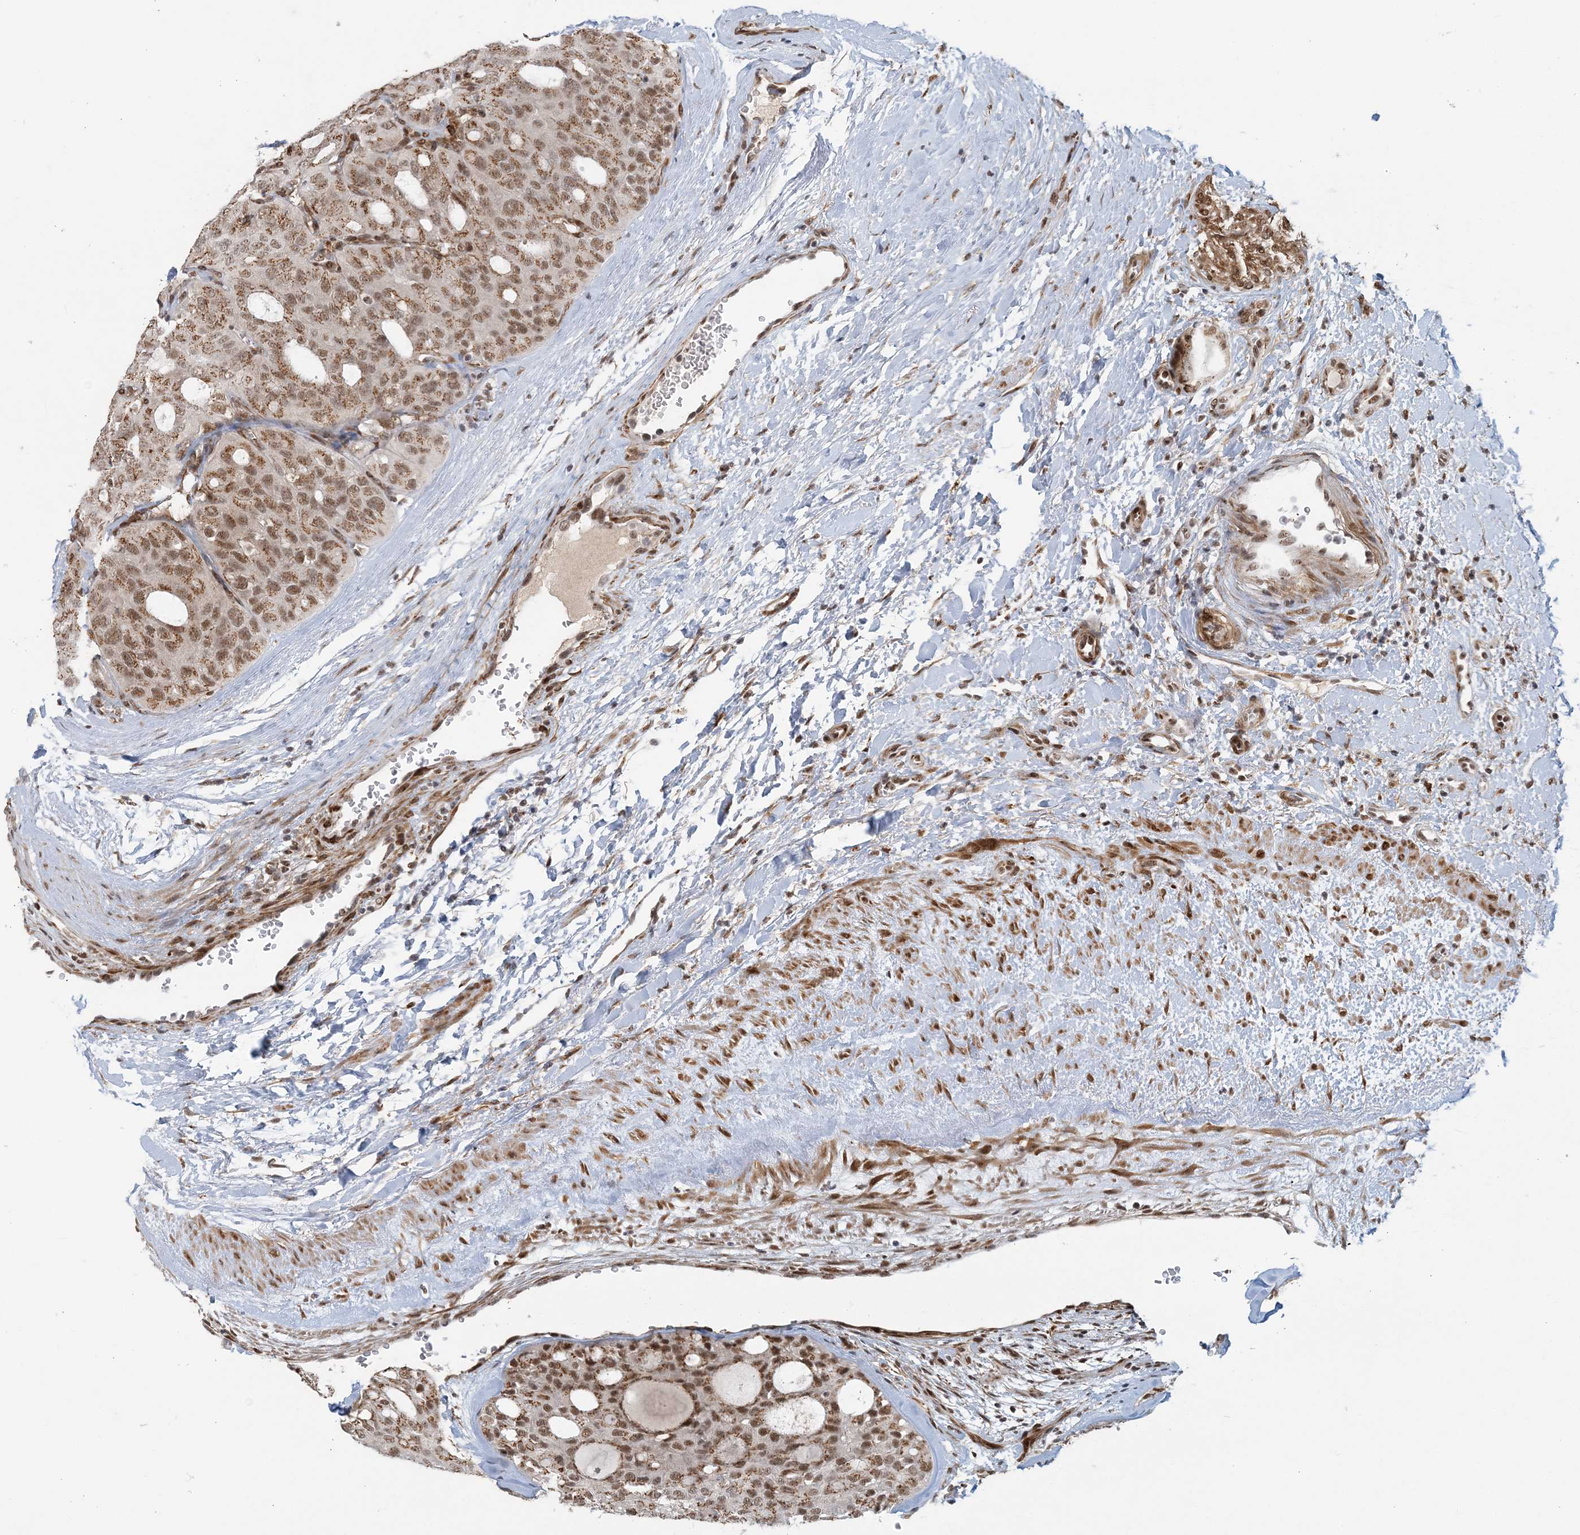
{"staining": {"intensity": "moderate", "quantity": ">75%", "location": "cytoplasmic/membranous,nuclear"}, "tissue": "thyroid cancer", "cell_type": "Tumor cells", "image_type": "cancer", "snomed": [{"axis": "morphology", "description": "Follicular adenoma carcinoma, NOS"}, {"axis": "topography", "description": "Thyroid gland"}], "caption": "Follicular adenoma carcinoma (thyroid) was stained to show a protein in brown. There is medium levels of moderate cytoplasmic/membranous and nuclear positivity in about >75% of tumor cells.", "gene": "PLRG1", "patient": {"sex": "male", "age": 75}}